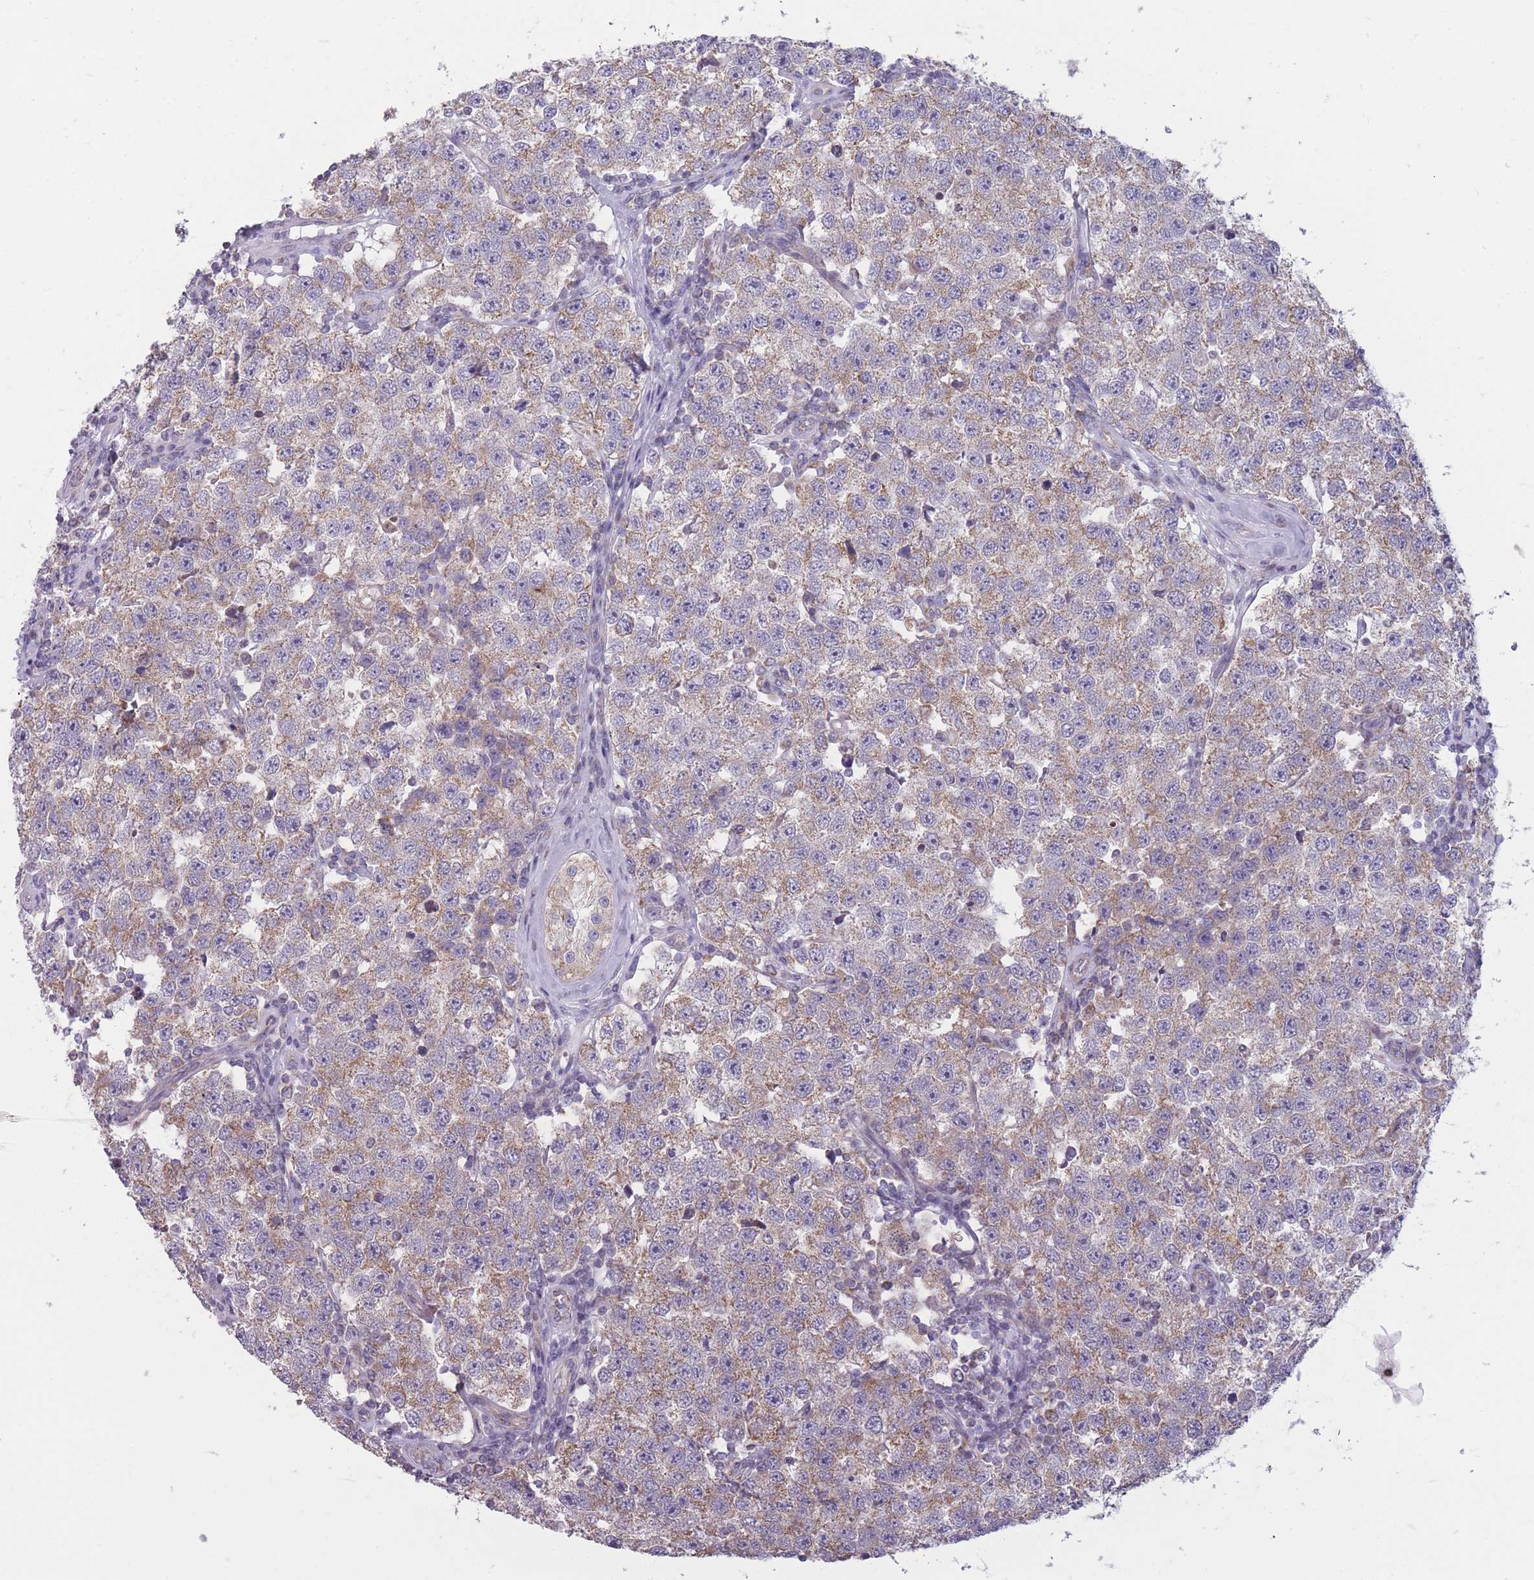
{"staining": {"intensity": "weak", "quantity": "25%-75%", "location": "cytoplasmic/membranous"}, "tissue": "testis cancer", "cell_type": "Tumor cells", "image_type": "cancer", "snomed": [{"axis": "morphology", "description": "Seminoma, NOS"}, {"axis": "topography", "description": "Testis"}], "caption": "A brown stain highlights weak cytoplasmic/membranous expression of a protein in human testis cancer tumor cells.", "gene": "MRPS18C", "patient": {"sex": "male", "age": 34}}